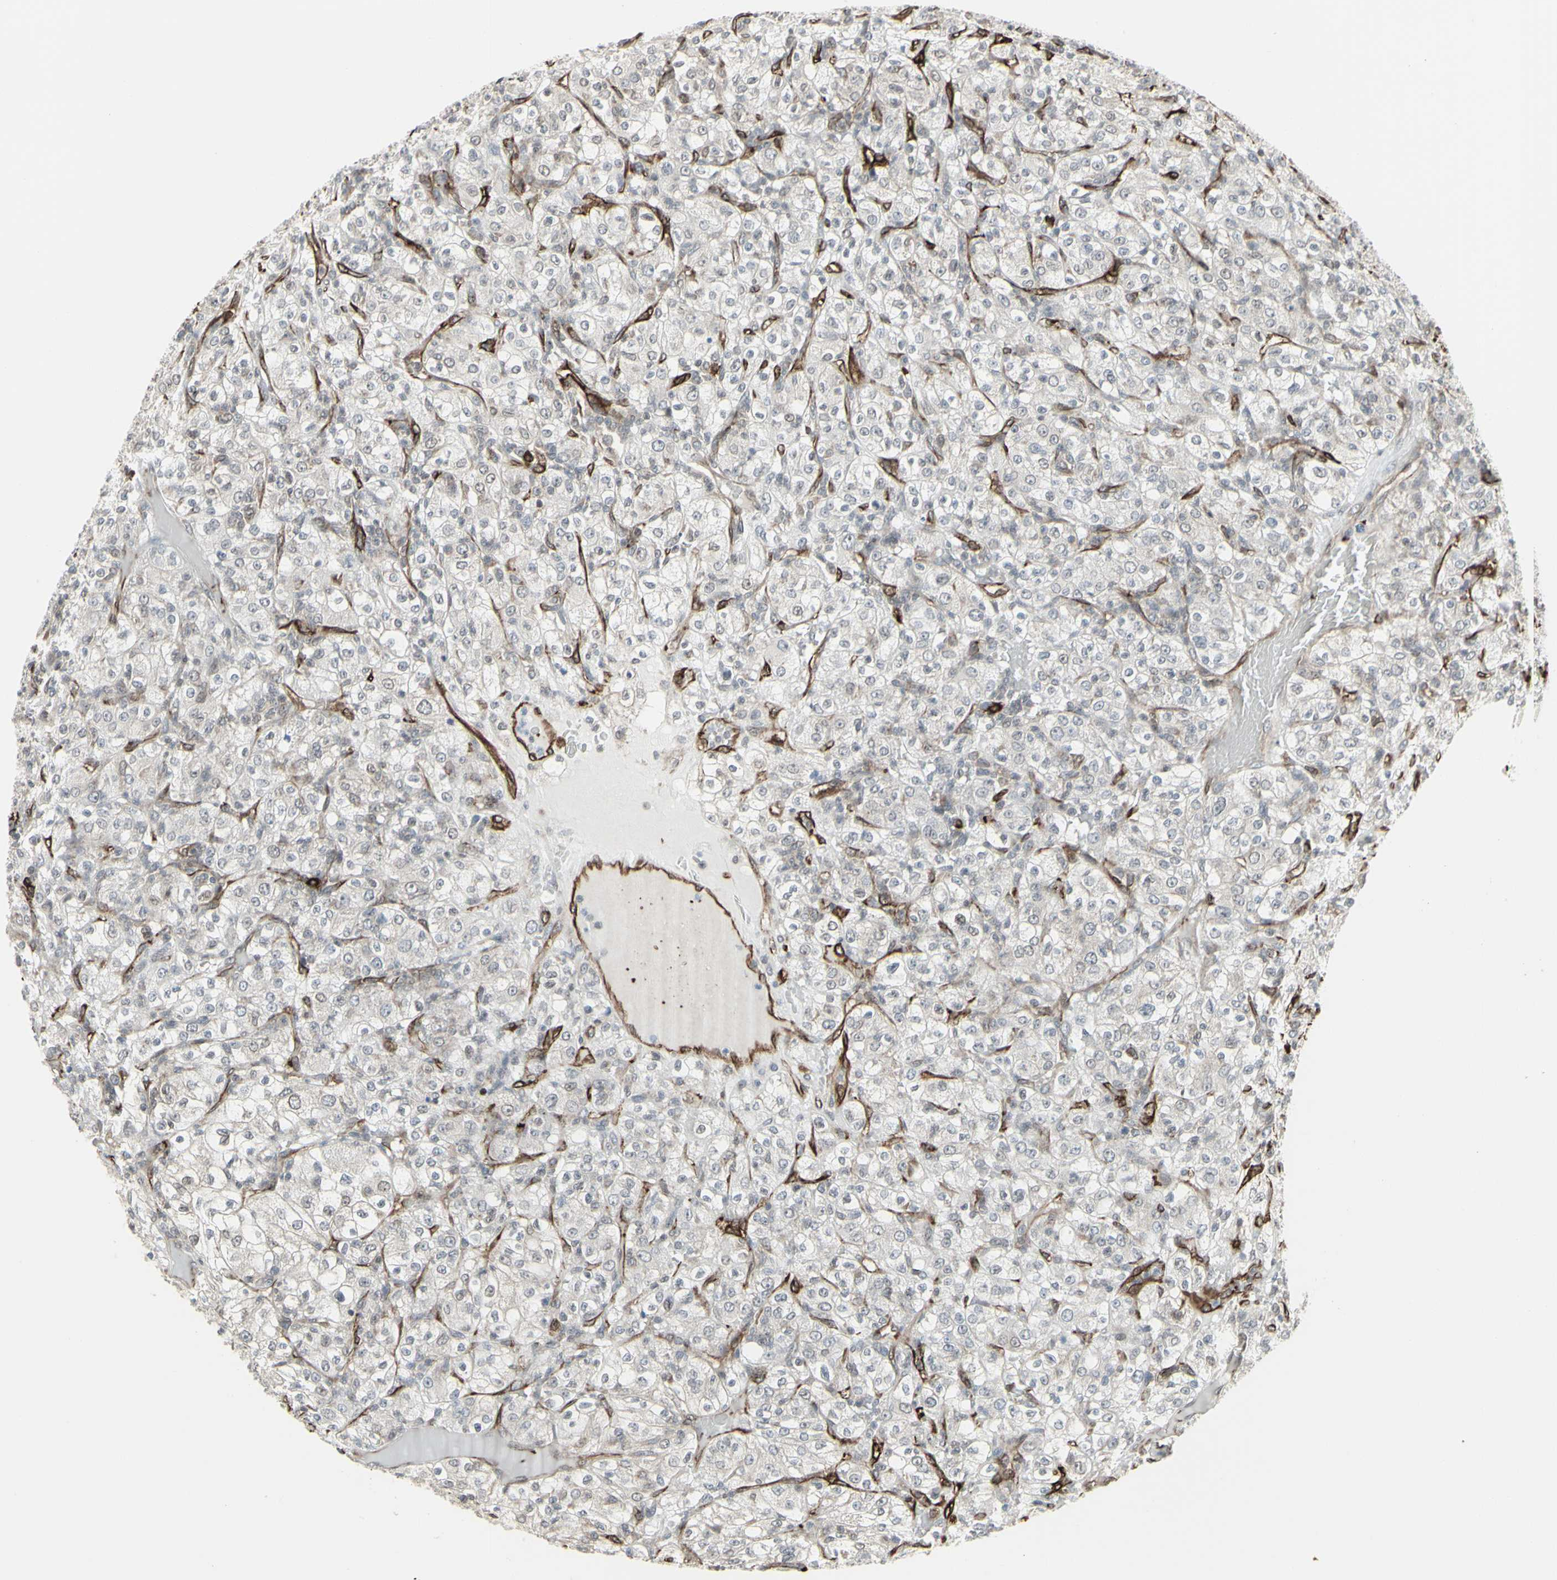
{"staining": {"intensity": "weak", "quantity": "<25%", "location": "cytoplasmic/membranous"}, "tissue": "renal cancer", "cell_type": "Tumor cells", "image_type": "cancer", "snomed": [{"axis": "morphology", "description": "Normal tissue, NOS"}, {"axis": "morphology", "description": "Adenocarcinoma, NOS"}, {"axis": "topography", "description": "Kidney"}], "caption": "Tumor cells show no significant protein expression in renal adenocarcinoma.", "gene": "DTX3L", "patient": {"sex": "female", "age": 72}}